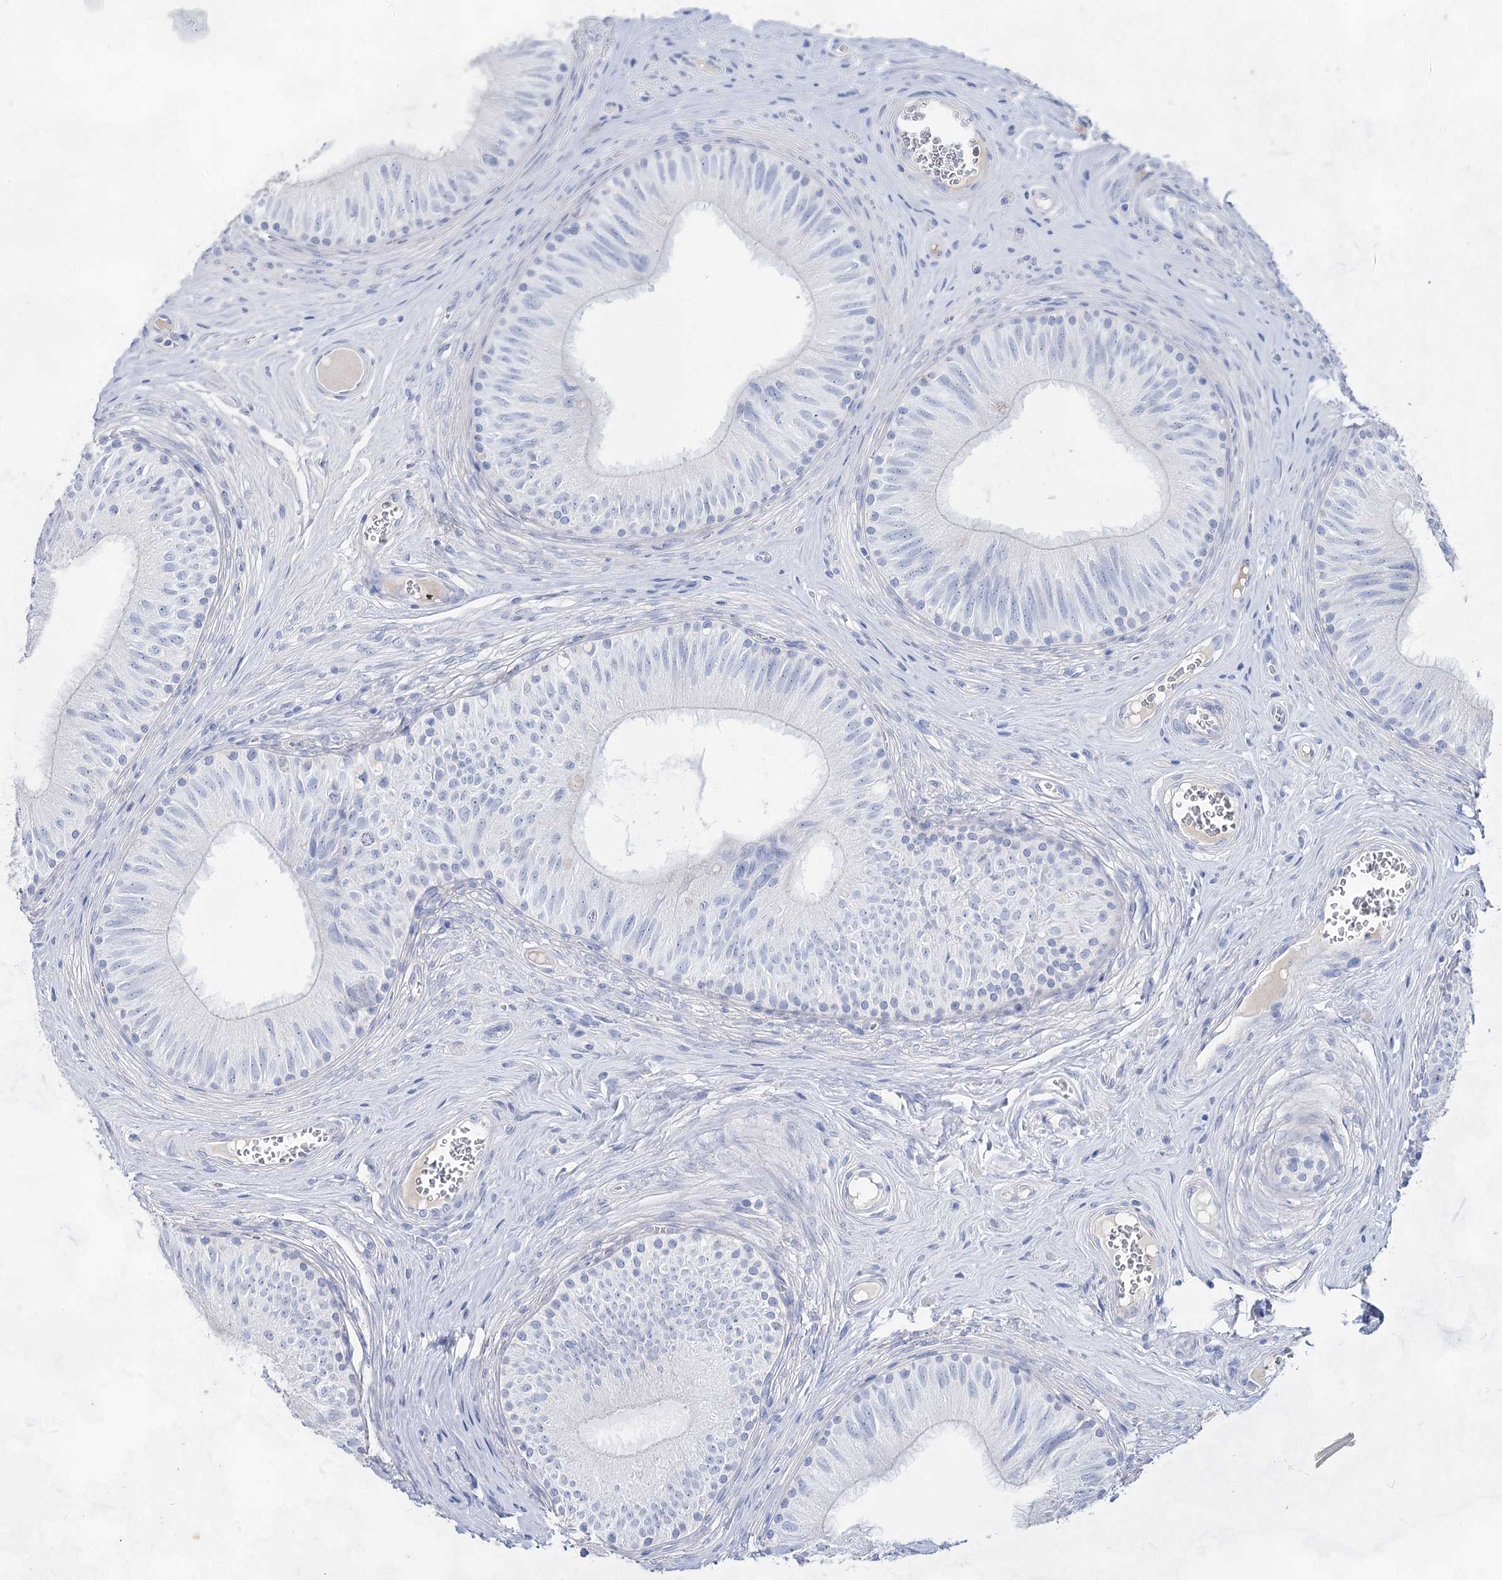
{"staining": {"intensity": "negative", "quantity": "none", "location": "none"}, "tissue": "epididymis", "cell_type": "Glandular cells", "image_type": "normal", "snomed": [{"axis": "morphology", "description": "Normal tissue, NOS"}, {"axis": "topography", "description": "Epididymis"}], "caption": "Immunohistochemical staining of benign human epididymis reveals no significant positivity in glandular cells.", "gene": "ACRV1", "patient": {"sex": "male", "age": 46}}